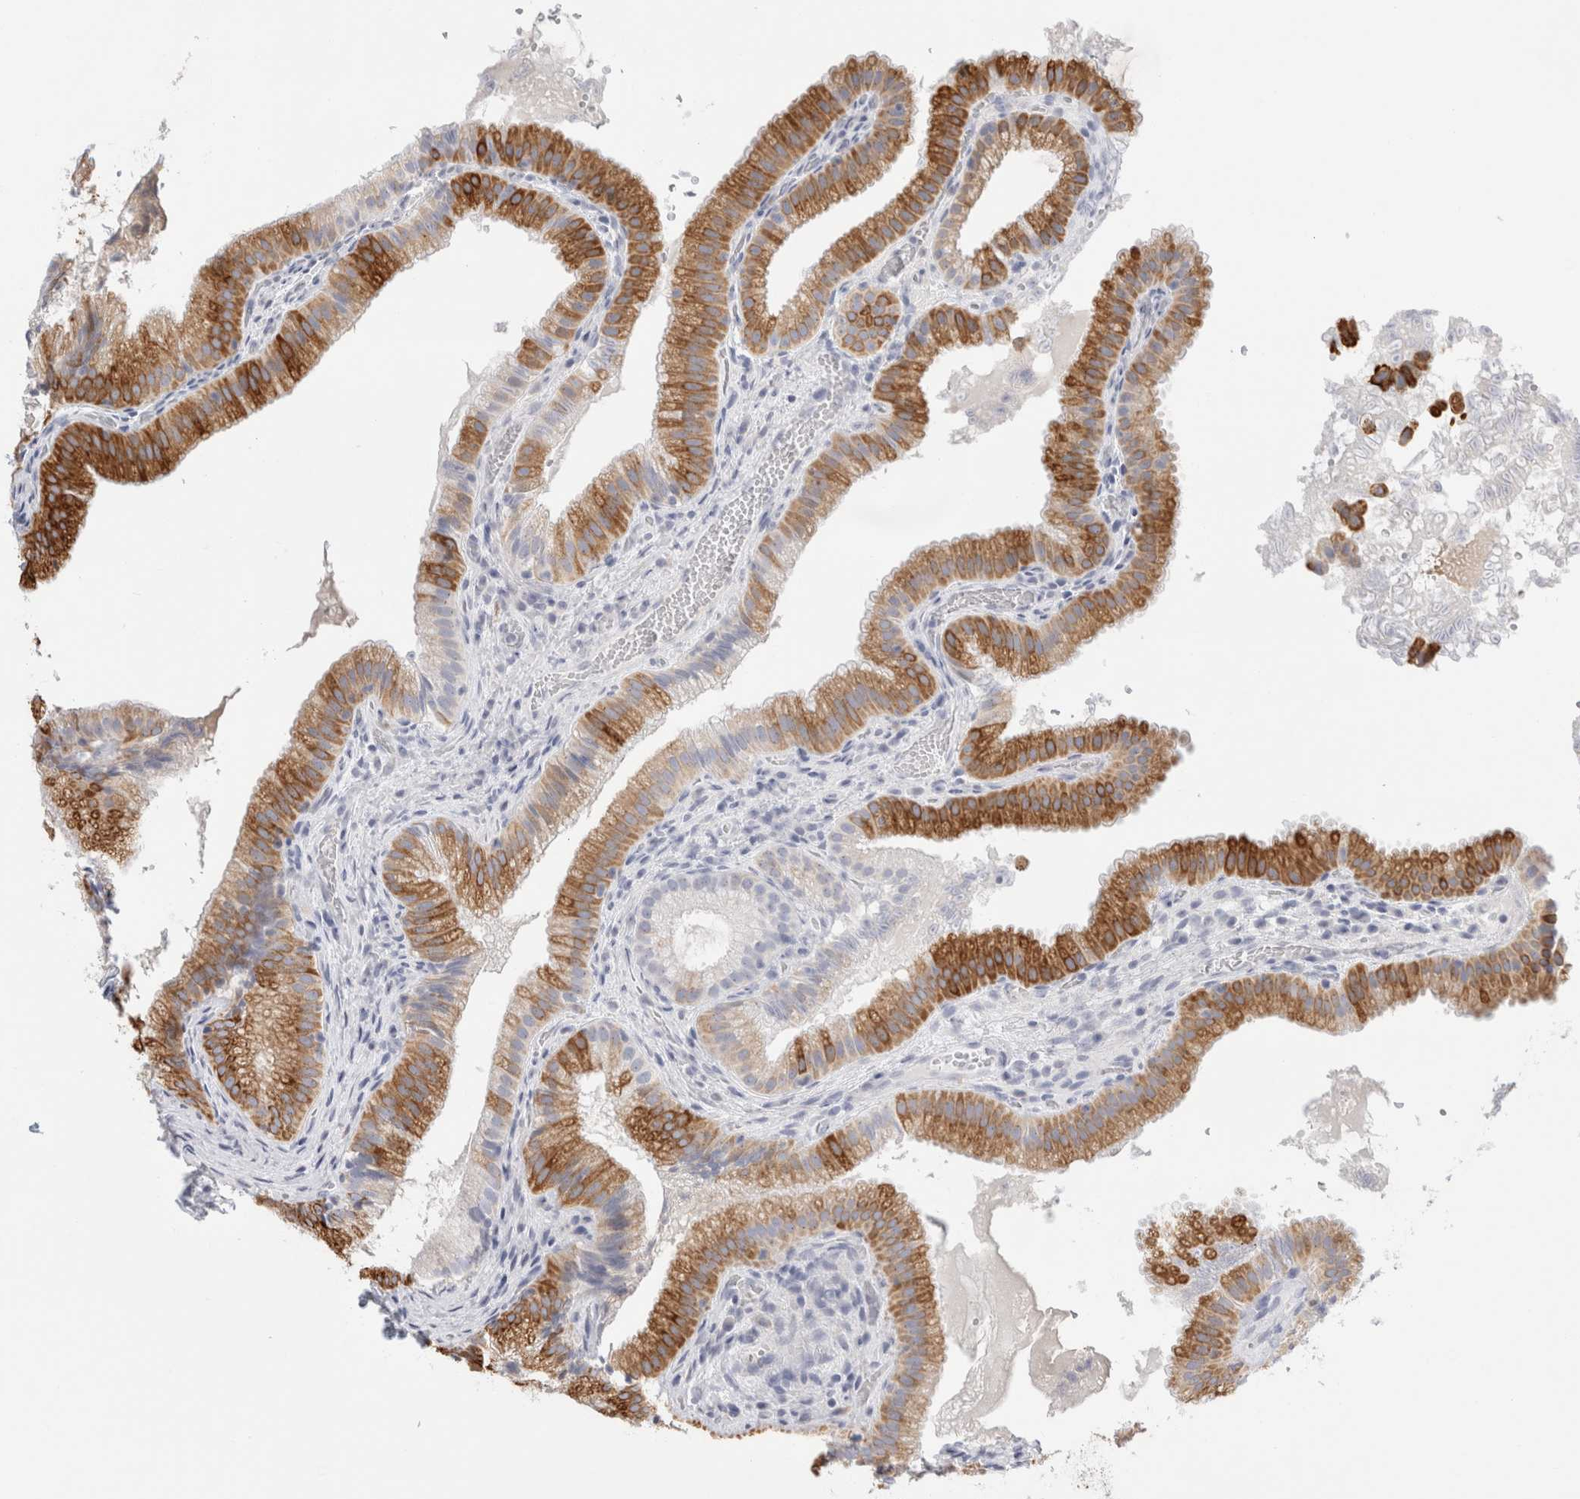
{"staining": {"intensity": "moderate", "quantity": ">75%", "location": "cytoplasmic/membranous"}, "tissue": "gallbladder", "cell_type": "Glandular cells", "image_type": "normal", "snomed": [{"axis": "morphology", "description": "Normal tissue, NOS"}, {"axis": "topography", "description": "Gallbladder"}], "caption": "Gallbladder stained with DAB immunohistochemistry (IHC) exhibits medium levels of moderate cytoplasmic/membranous positivity in approximately >75% of glandular cells.", "gene": "MUC15", "patient": {"sex": "female", "age": 30}}